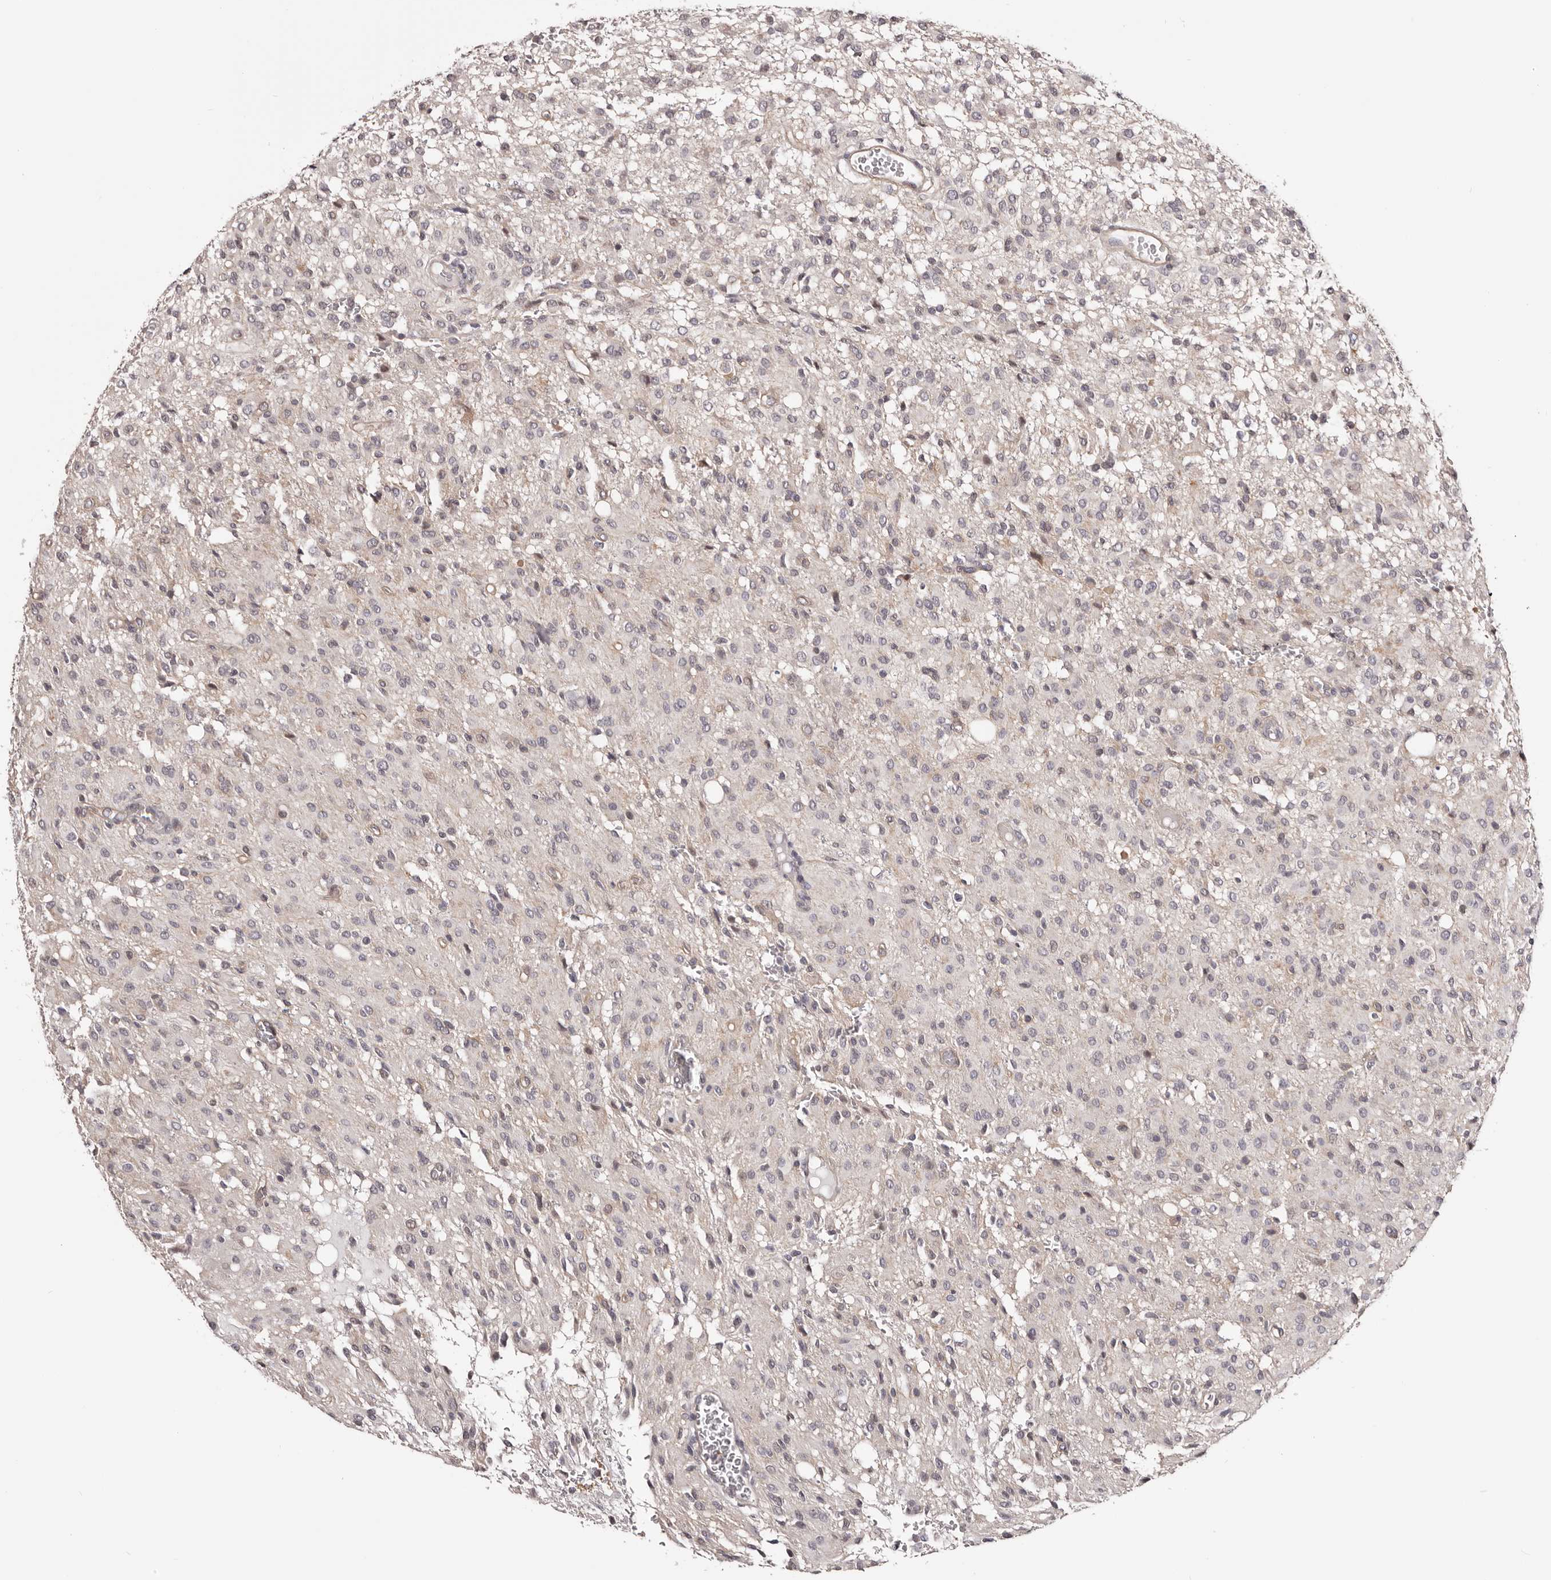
{"staining": {"intensity": "negative", "quantity": "none", "location": "none"}, "tissue": "glioma", "cell_type": "Tumor cells", "image_type": "cancer", "snomed": [{"axis": "morphology", "description": "Glioma, malignant, High grade"}, {"axis": "topography", "description": "Brain"}], "caption": "Human glioma stained for a protein using immunohistochemistry (IHC) displays no expression in tumor cells.", "gene": "NOL12", "patient": {"sex": "female", "age": 59}}